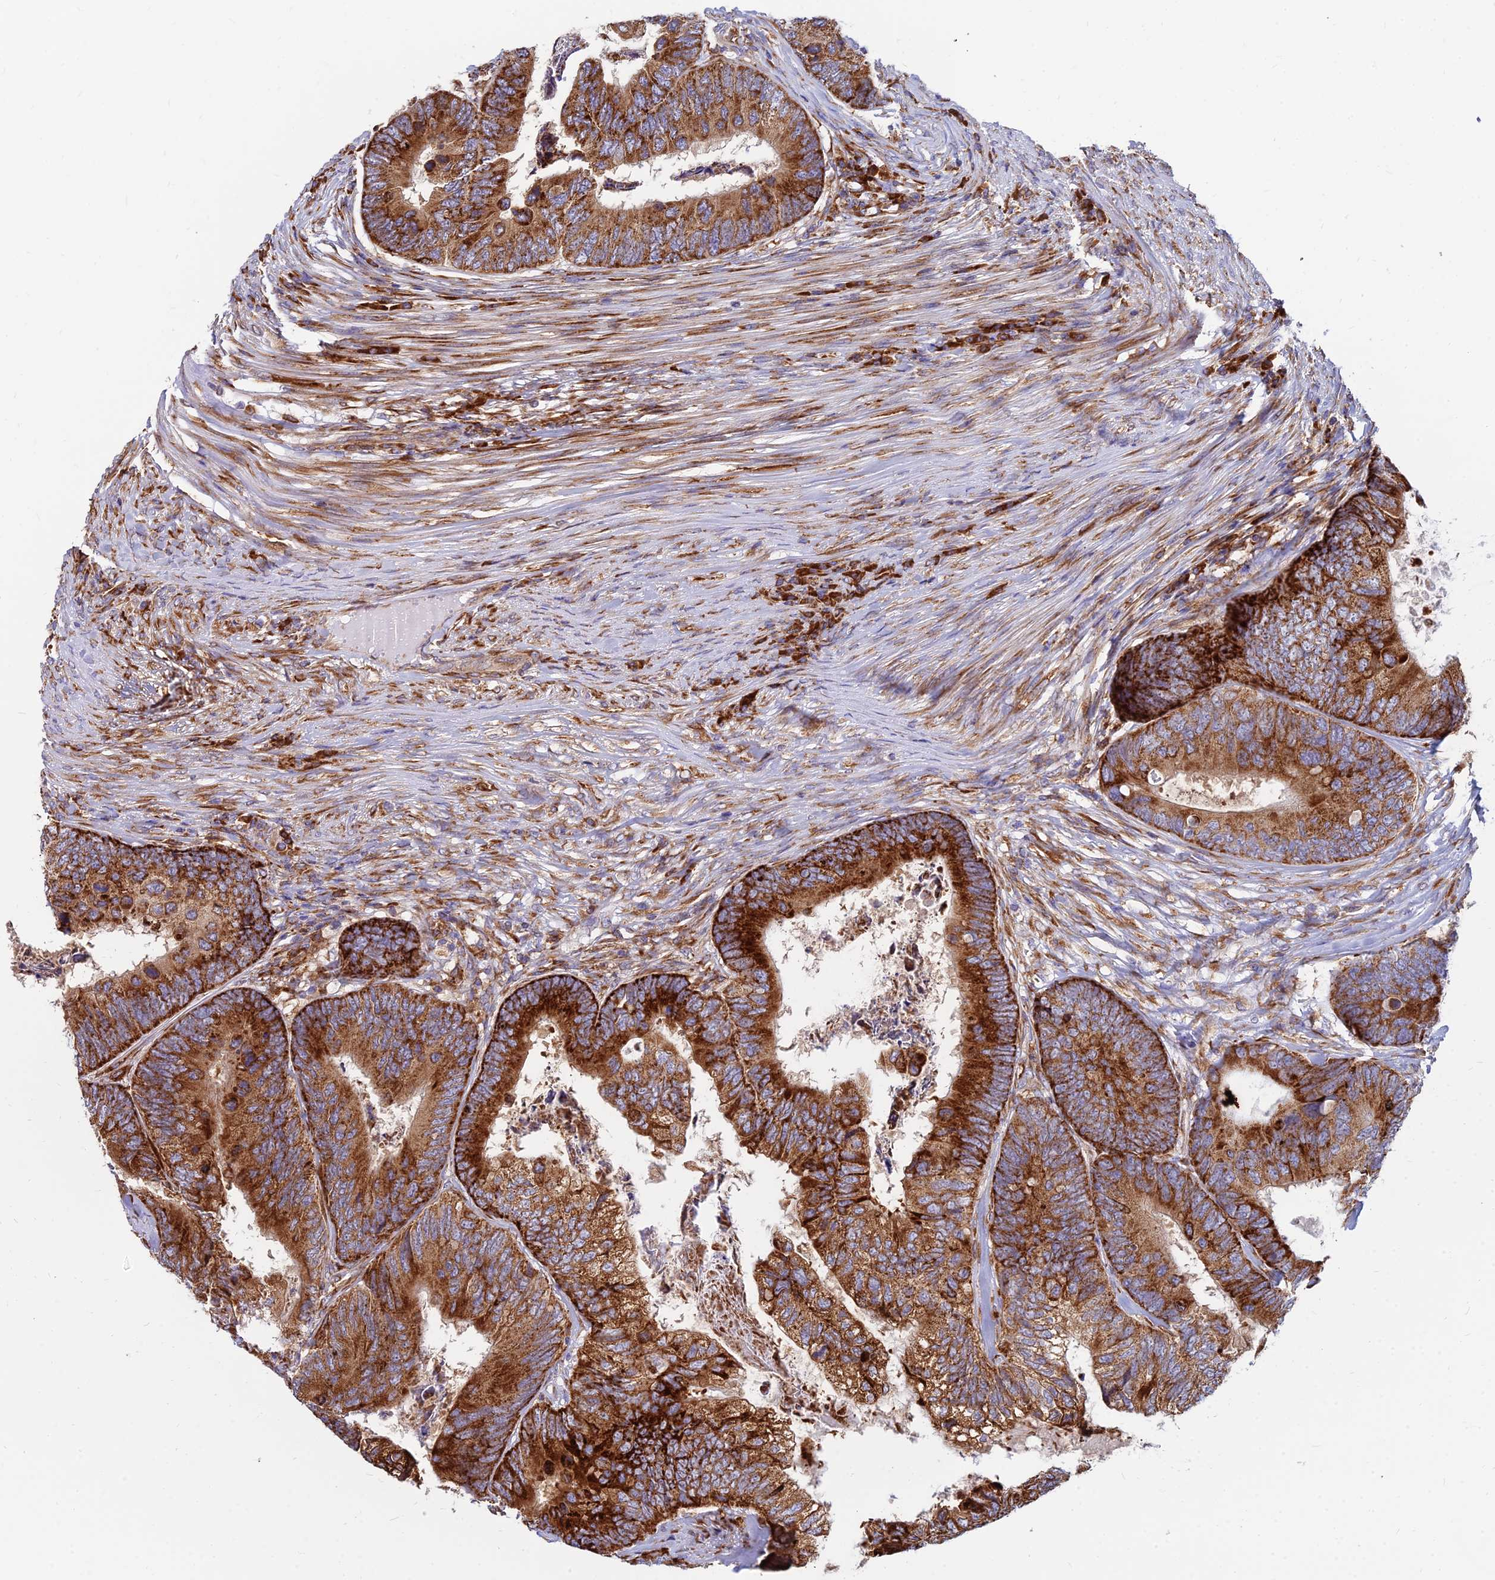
{"staining": {"intensity": "strong", "quantity": ">75%", "location": "cytoplasmic/membranous"}, "tissue": "colorectal cancer", "cell_type": "Tumor cells", "image_type": "cancer", "snomed": [{"axis": "morphology", "description": "Adenocarcinoma, NOS"}, {"axis": "topography", "description": "Colon"}], "caption": "Human adenocarcinoma (colorectal) stained with a brown dye exhibits strong cytoplasmic/membranous positive positivity in about >75% of tumor cells.", "gene": "CCT6B", "patient": {"sex": "female", "age": 67}}